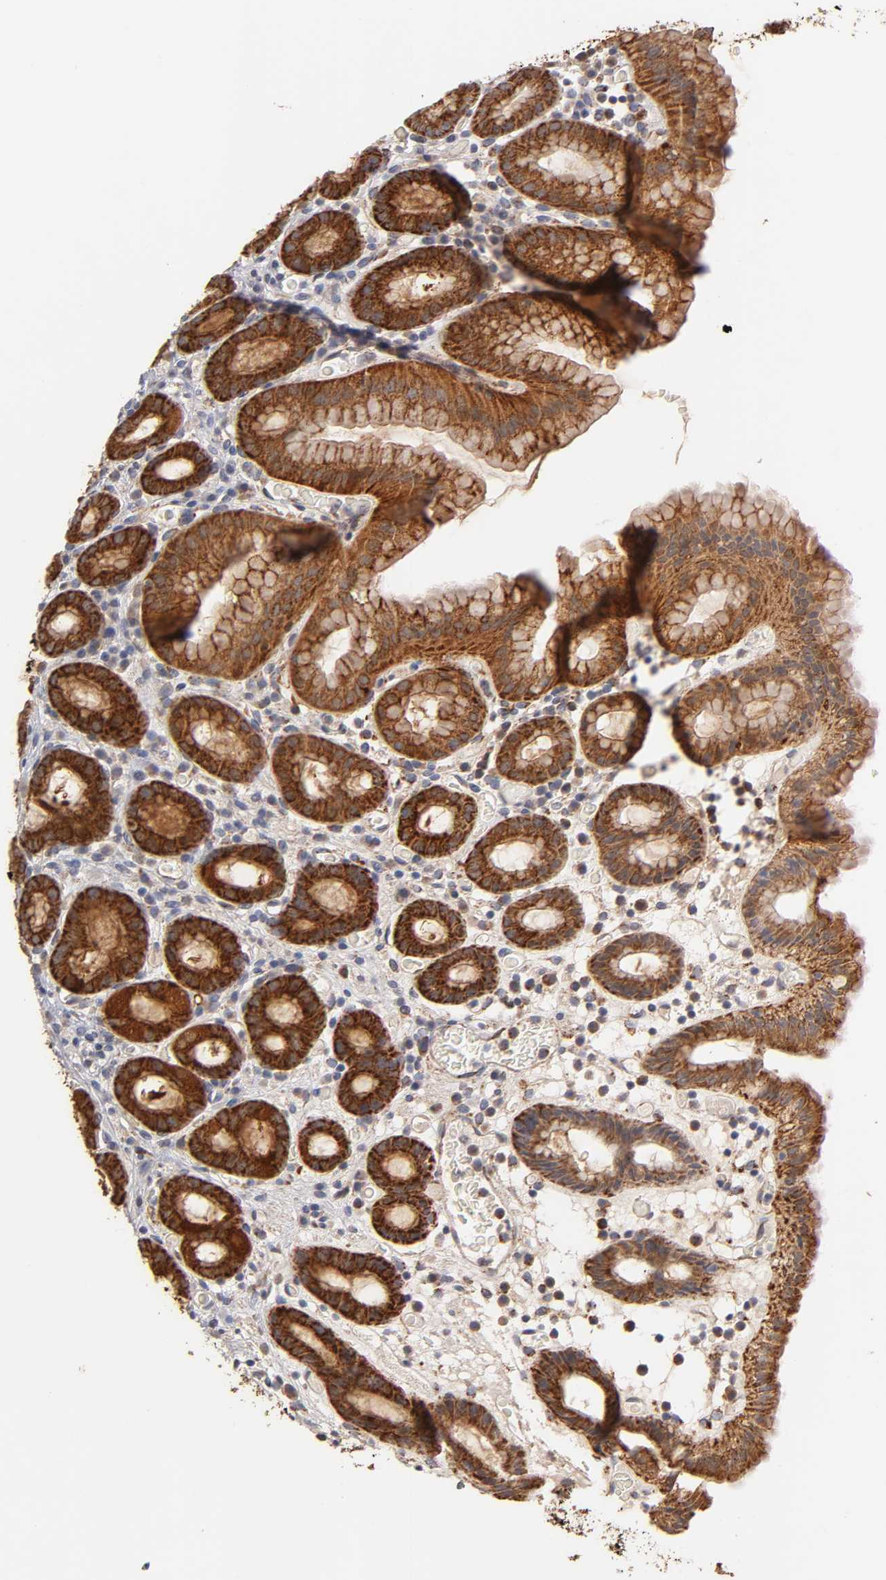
{"staining": {"intensity": "strong", "quantity": ">75%", "location": "cytoplasmic/membranous"}, "tissue": "stomach", "cell_type": "Glandular cells", "image_type": "normal", "snomed": [{"axis": "morphology", "description": "Normal tissue, NOS"}, {"axis": "topography", "description": "Stomach, upper"}], "caption": "IHC (DAB) staining of normal human stomach reveals strong cytoplasmic/membranous protein staining in approximately >75% of glandular cells. (Stains: DAB (3,3'-diaminobenzidine) in brown, nuclei in blue, Microscopy: brightfield microscopy at high magnification).", "gene": "ISG15", "patient": {"sex": "male", "age": 68}}